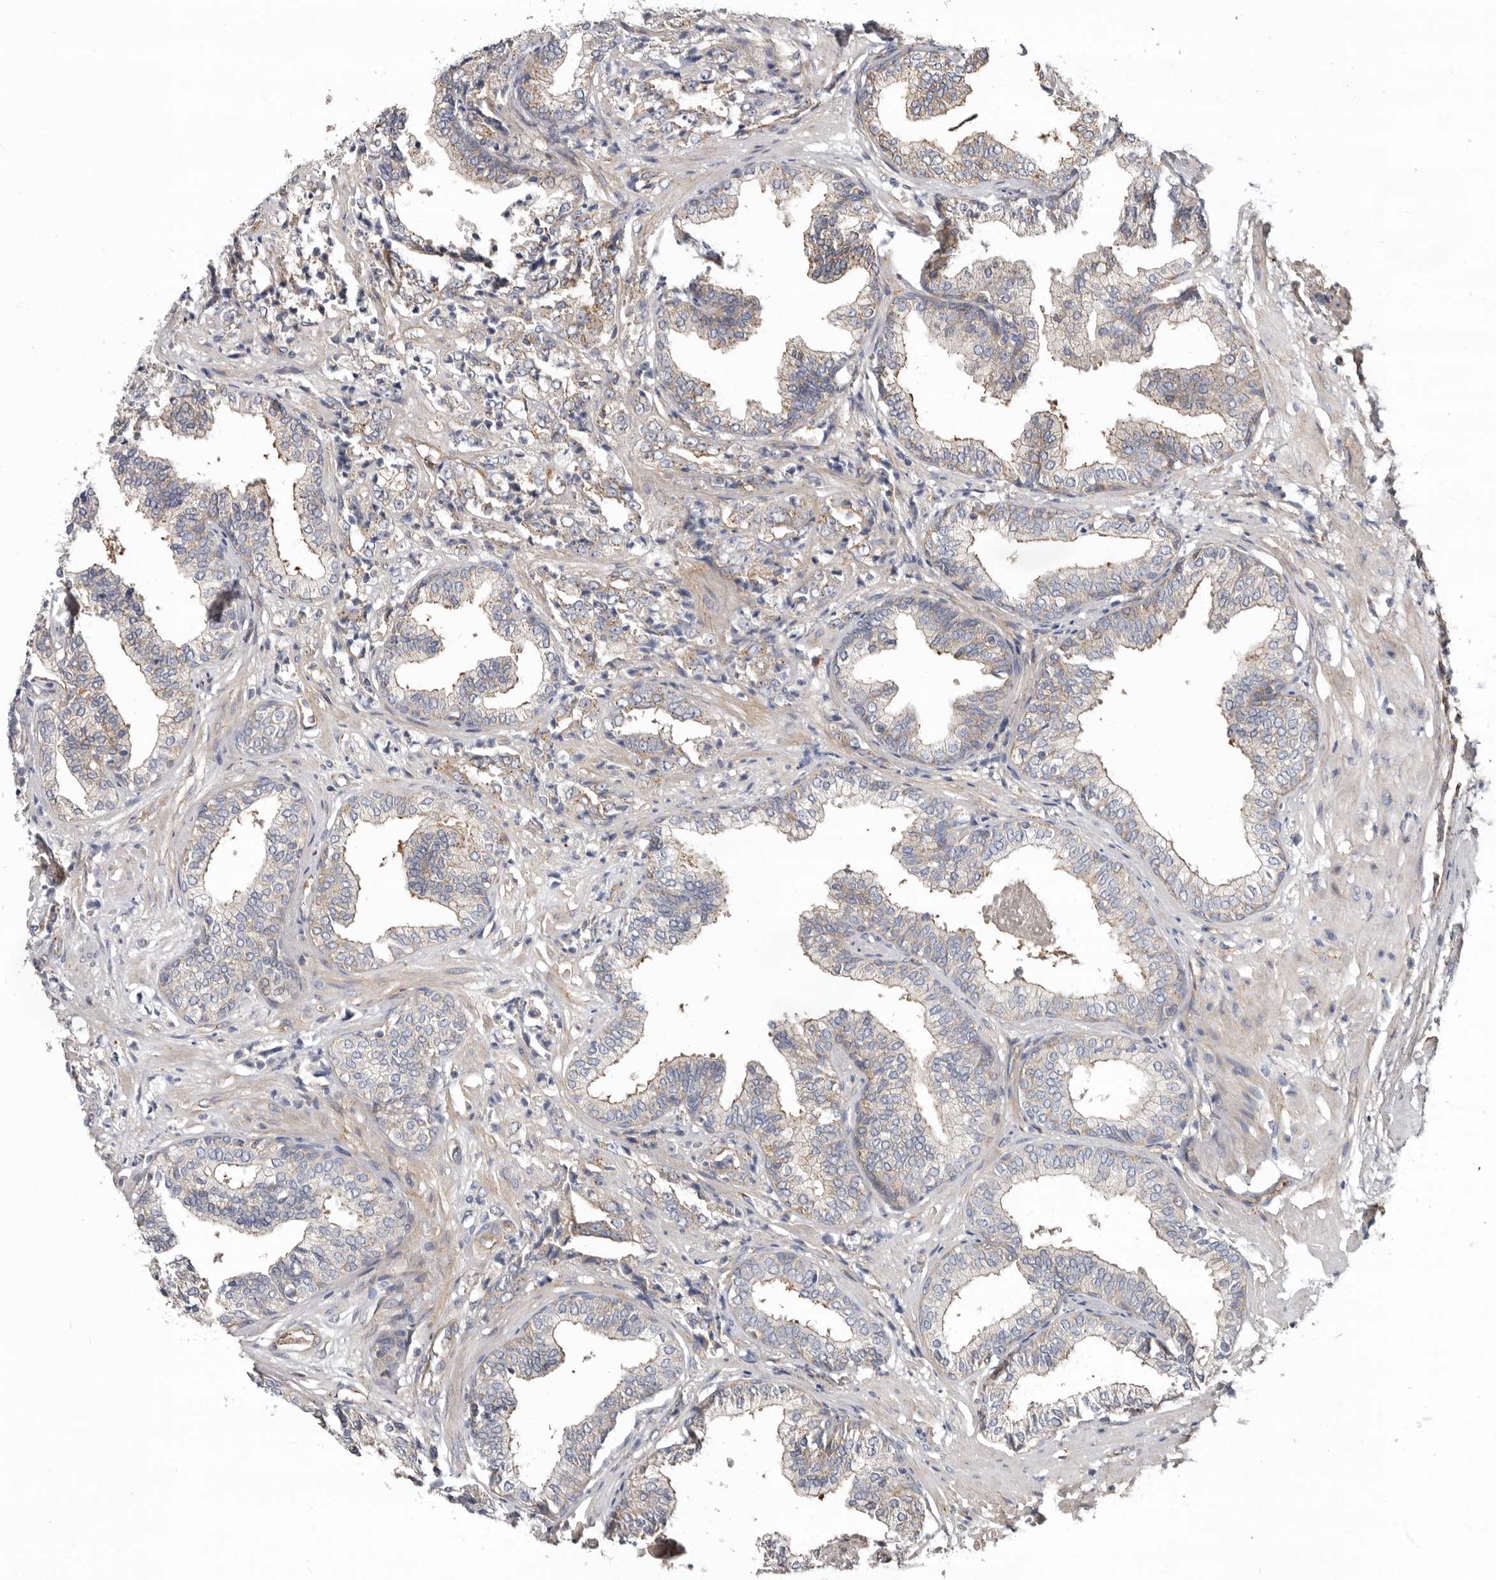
{"staining": {"intensity": "weak", "quantity": "25%-75%", "location": "cytoplasmic/membranous"}, "tissue": "prostate cancer", "cell_type": "Tumor cells", "image_type": "cancer", "snomed": [{"axis": "morphology", "description": "Adenocarcinoma, High grade"}, {"axis": "topography", "description": "Prostate"}], "caption": "An image of human prostate high-grade adenocarcinoma stained for a protein displays weak cytoplasmic/membranous brown staining in tumor cells.", "gene": "LUZP1", "patient": {"sex": "male", "age": 71}}